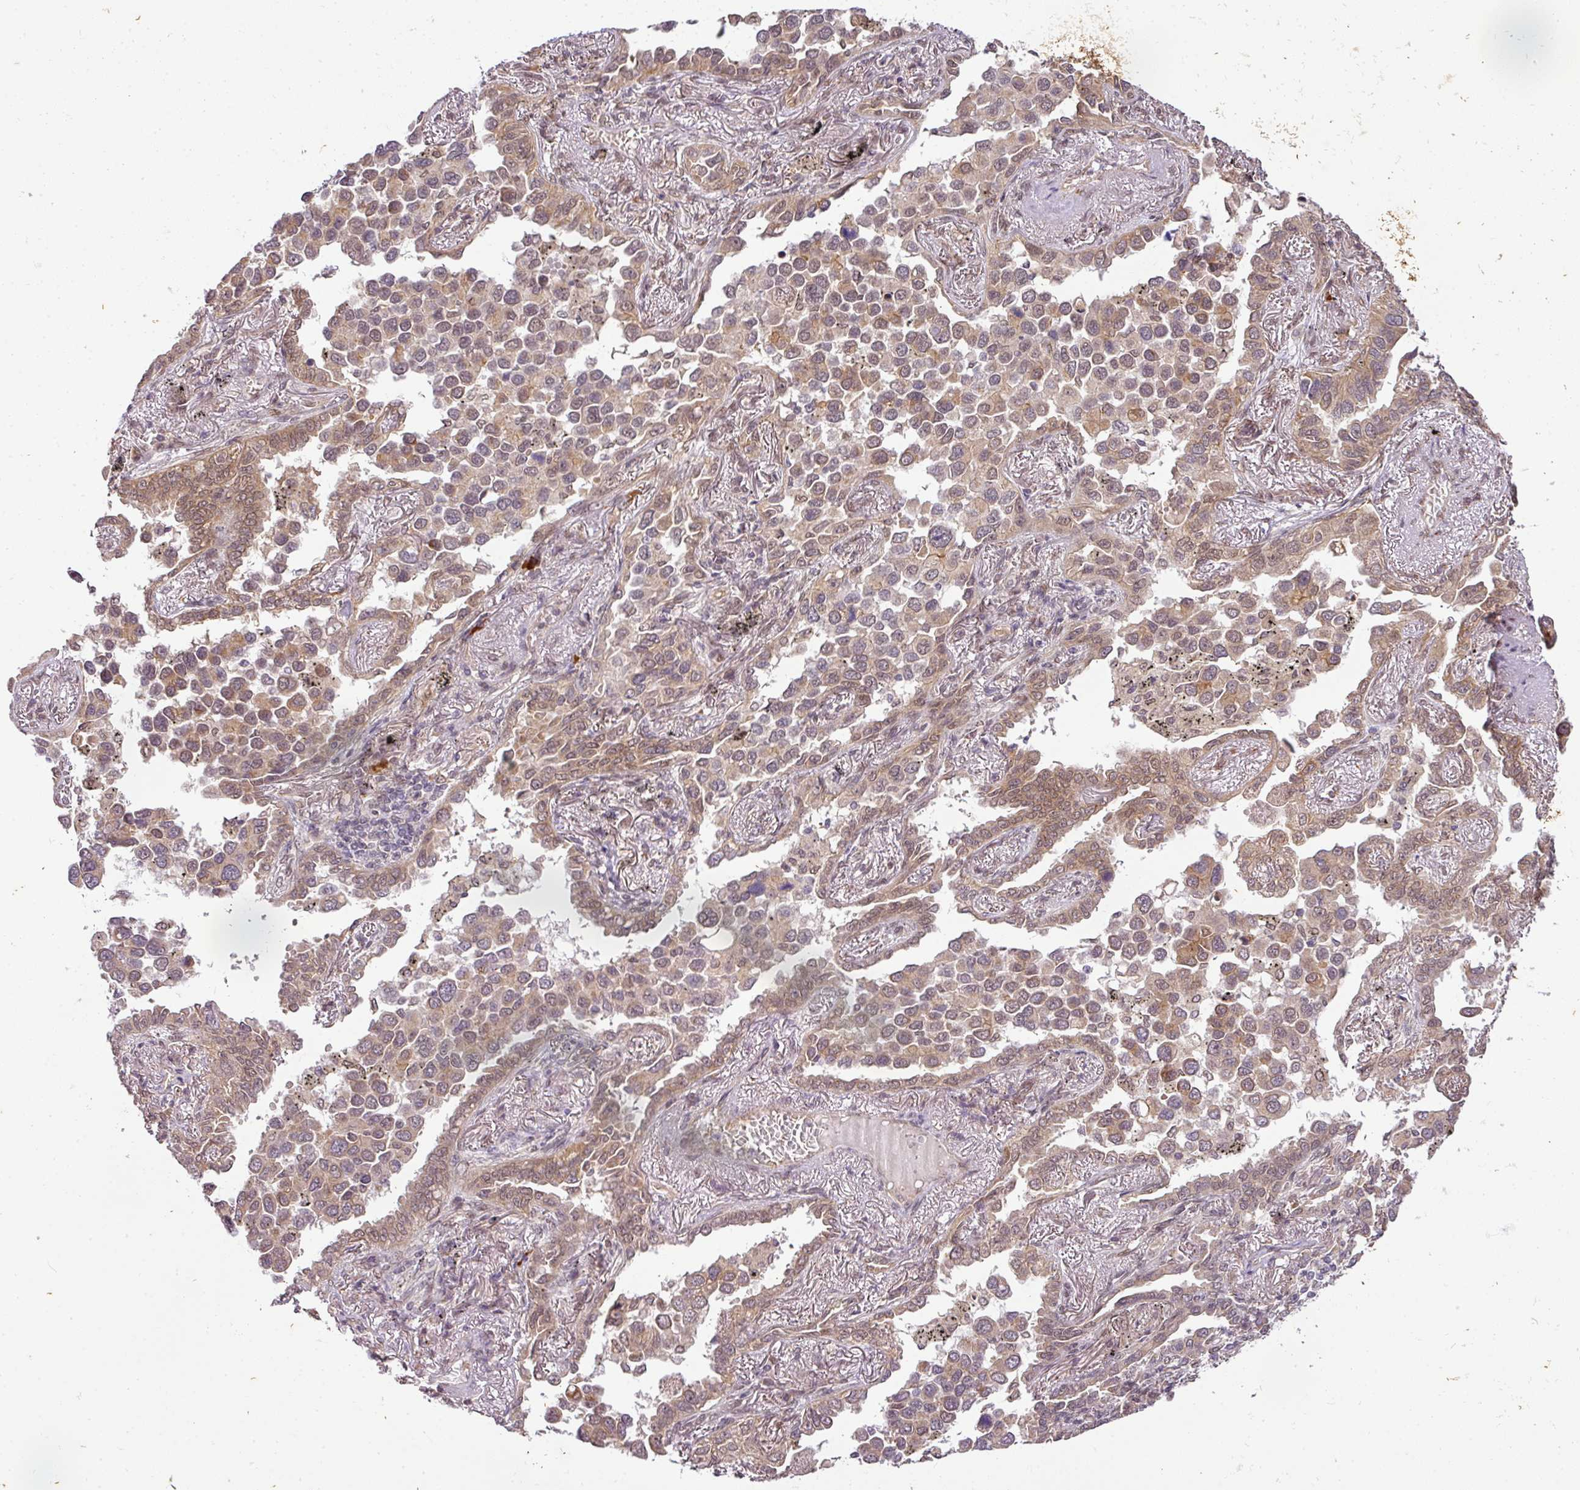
{"staining": {"intensity": "moderate", "quantity": "25%-75%", "location": "cytoplasmic/membranous,nuclear"}, "tissue": "lung cancer", "cell_type": "Tumor cells", "image_type": "cancer", "snomed": [{"axis": "morphology", "description": "Adenocarcinoma, NOS"}, {"axis": "topography", "description": "Lung"}], "caption": "Tumor cells show medium levels of moderate cytoplasmic/membranous and nuclear positivity in about 25%-75% of cells in human lung adenocarcinoma. (DAB = brown stain, brightfield microscopy at high magnification).", "gene": "C1orf226", "patient": {"sex": "male", "age": 67}}